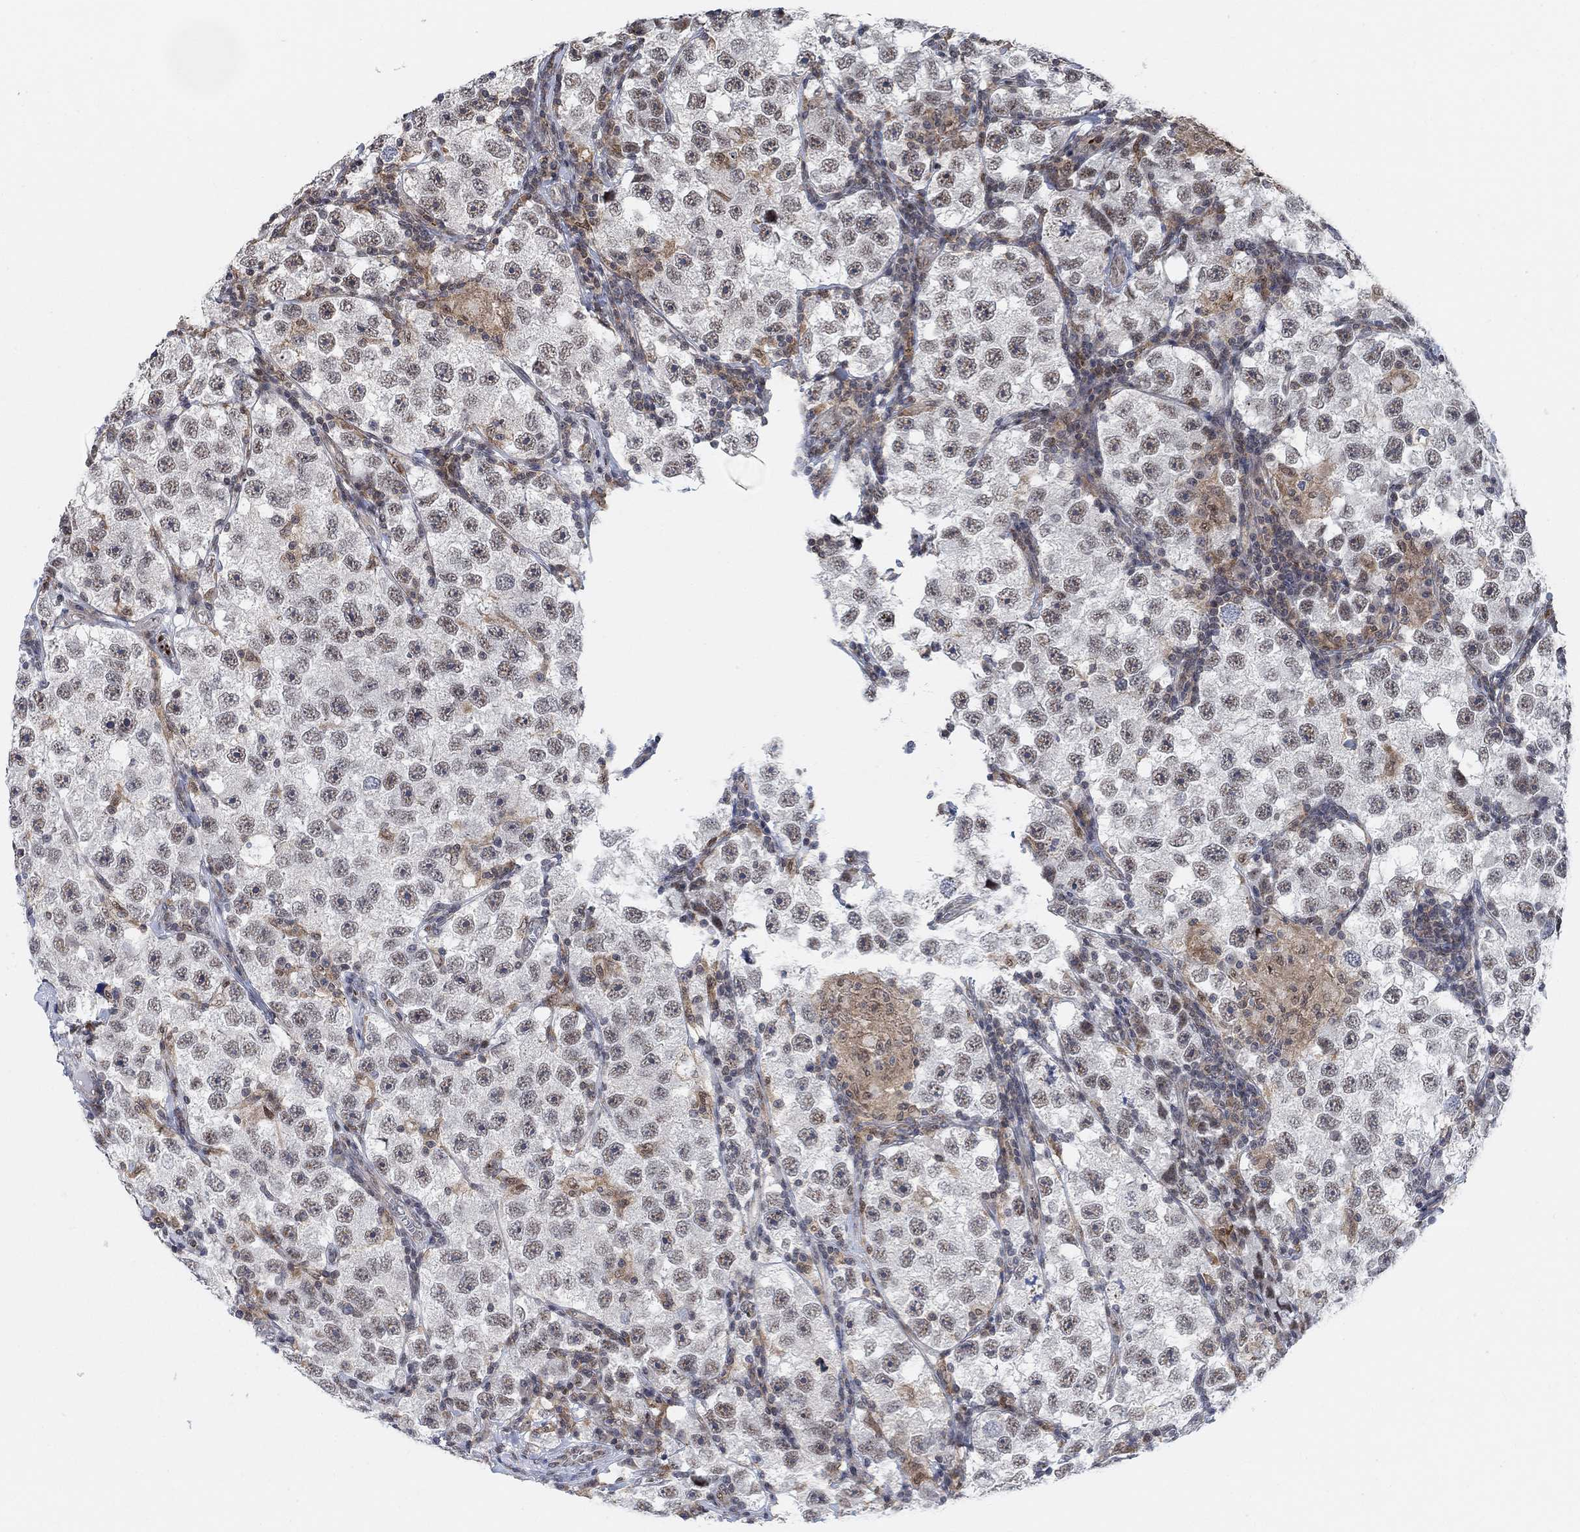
{"staining": {"intensity": "negative", "quantity": "none", "location": "none"}, "tissue": "testis cancer", "cell_type": "Tumor cells", "image_type": "cancer", "snomed": [{"axis": "morphology", "description": "Seminoma, NOS"}, {"axis": "topography", "description": "Testis"}], "caption": "This is an immunohistochemistry (IHC) photomicrograph of seminoma (testis). There is no positivity in tumor cells.", "gene": "PWWP2B", "patient": {"sex": "male", "age": 26}}